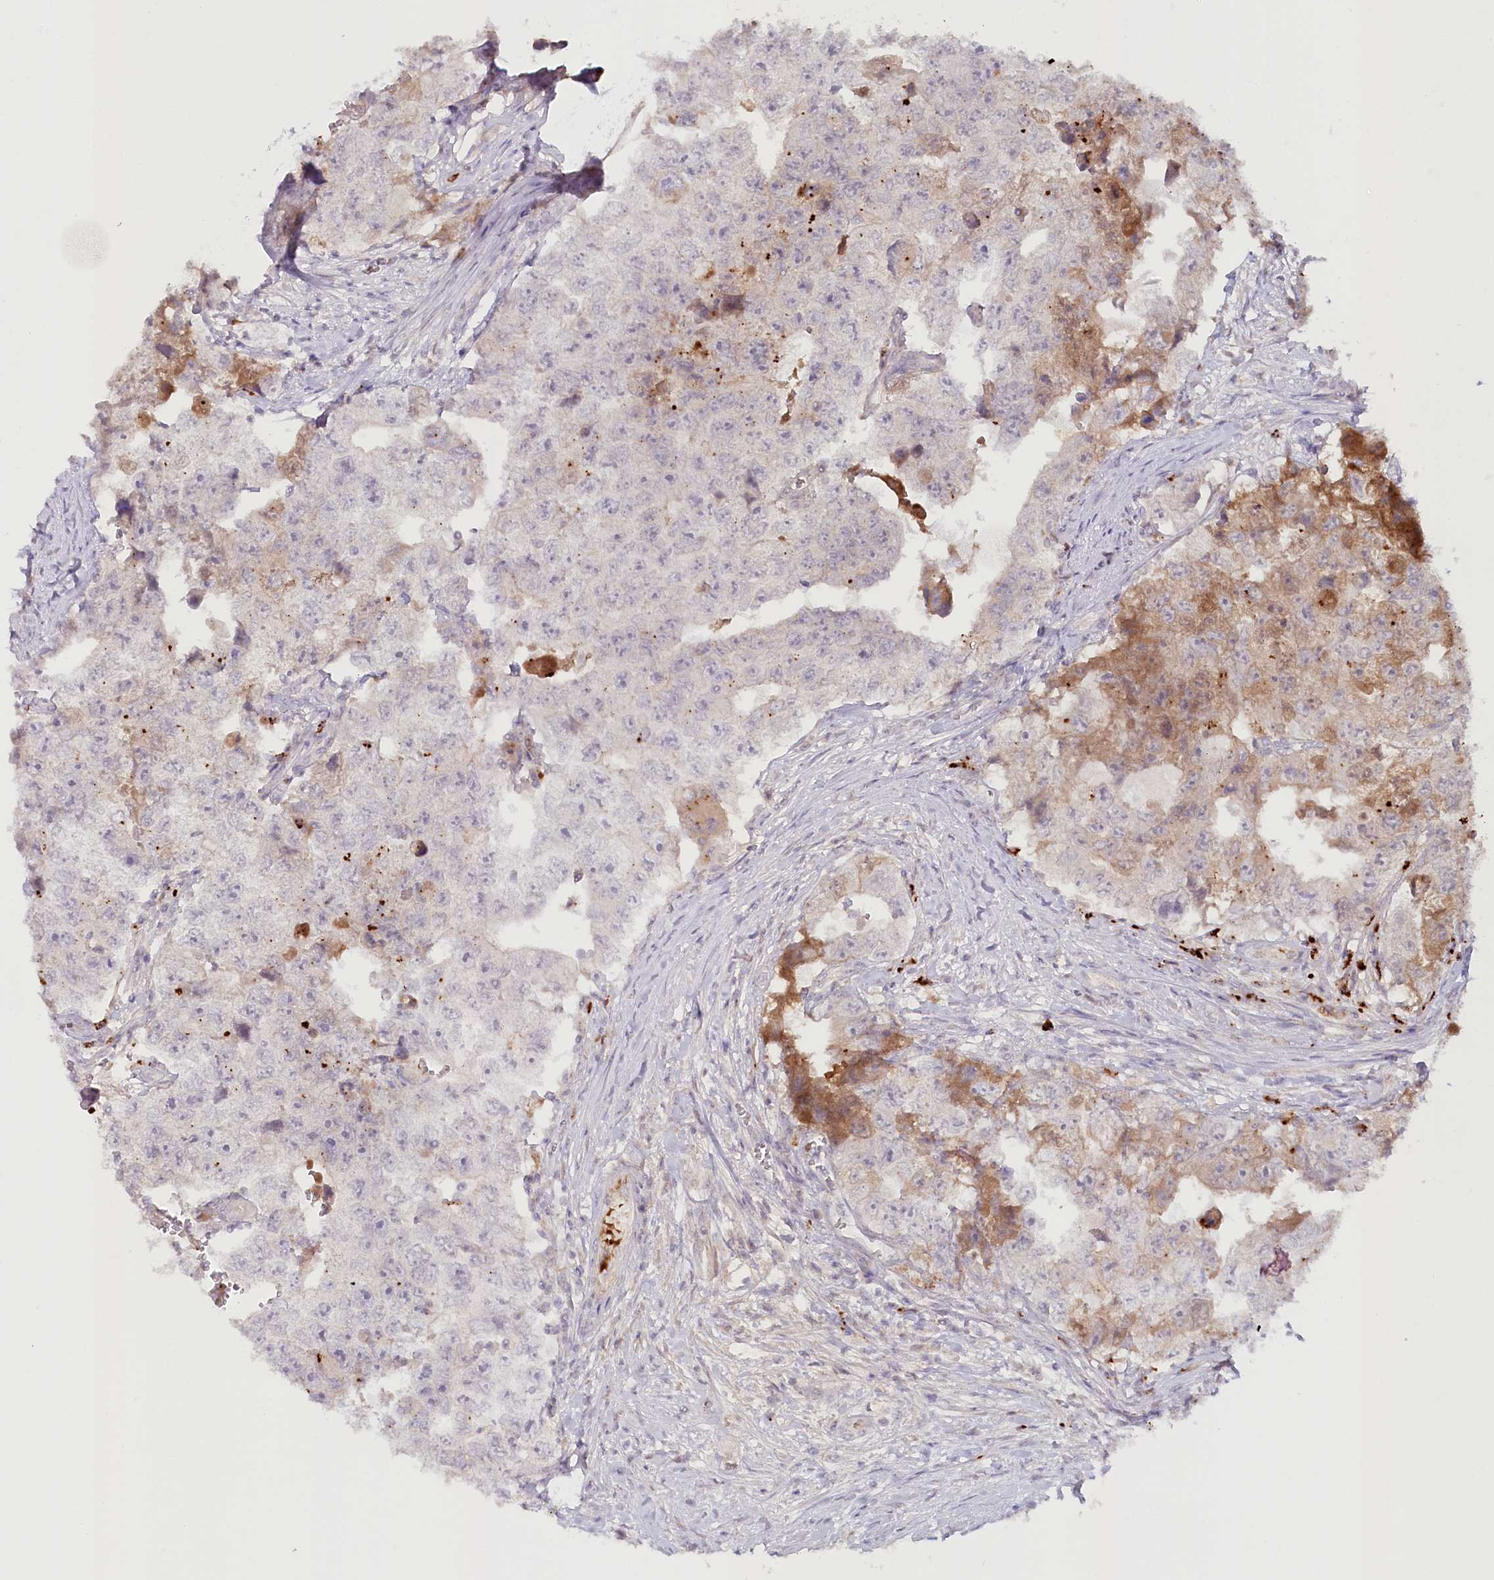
{"staining": {"intensity": "moderate", "quantity": "<25%", "location": "cytoplasmic/membranous"}, "tissue": "testis cancer", "cell_type": "Tumor cells", "image_type": "cancer", "snomed": [{"axis": "morphology", "description": "Carcinoma, Embryonal, NOS"}, {"axis": "topography", "description": "Testis"}], "caption": "A brown stain highlights moderate cytoplasmic/membranous staining of a protein in human testis embryonal carcinoma tumor cells.", "gene": "PSAPL1", "patient": {"sex": "male", "age": 17}}